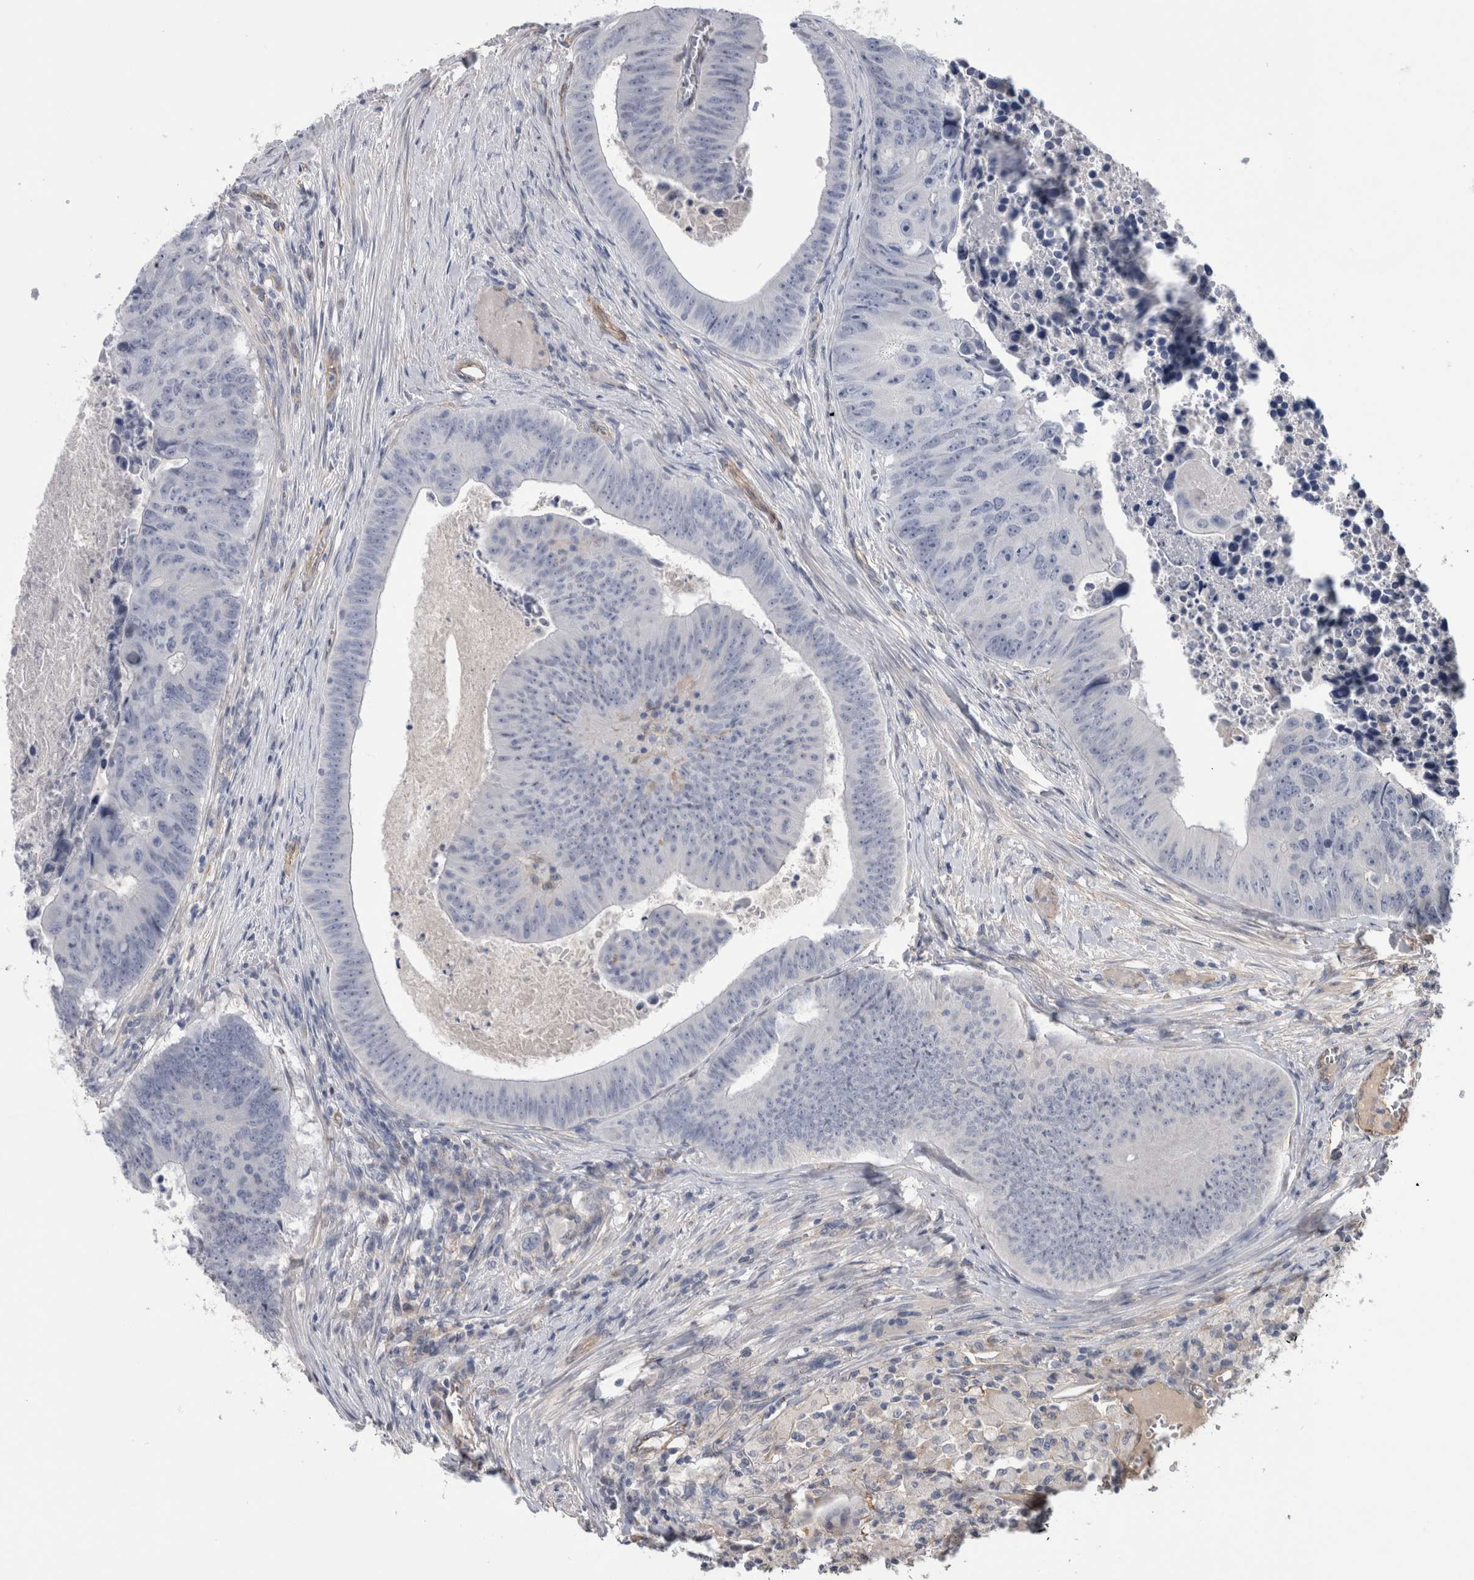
{"staining": {"intensity": "negative", "quantity": "none", "location": "none"}, "tissue": "colorectal cancer", "cell_type": "Tumor cells", "image_type": "cancer", "snomed": [{"axis": "morphology", "description": "Adenocarcinoma, NOS"}, {"axis": "topography", "description": "Colon"}], "caption": "IHC photomicrograph of neoplastic tissue: adenocarcinoma (colorectal) stained with DAB (3,3'-diaminobenzidine) demonstrates no significant protein staining in tumor cells.", "gene": "ANKFY1", "patient": {"sex": "male", "age": 87}}